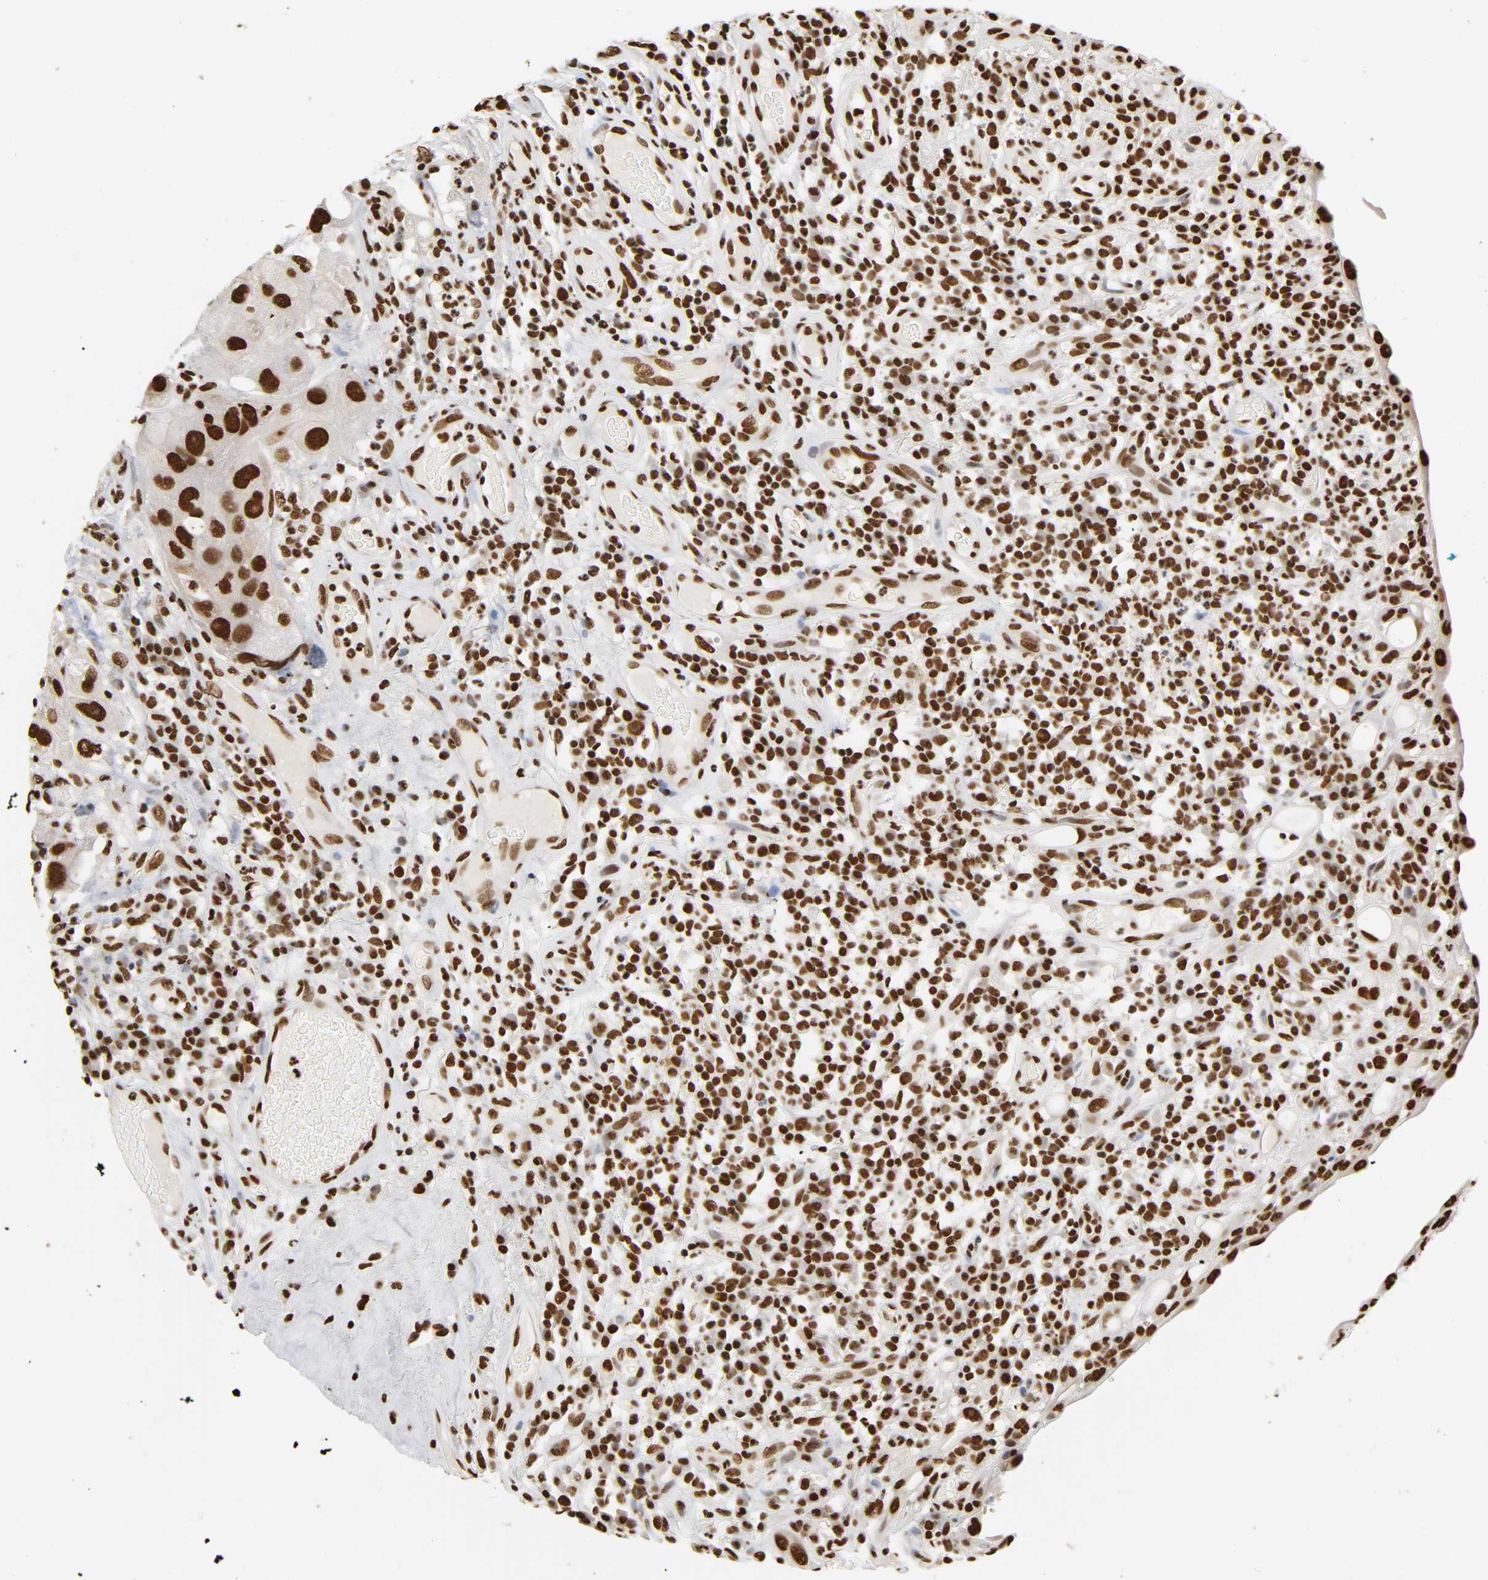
{"staining": {"intensity": "strong", "quantity": ">75%", "location": "nuclear"}, "tissue": "urothelial cancer", "cell_type": "Tumor cells", "image_type": "cancer", "snomed": [{"axis": "morphology", "description": "Urothelial carcinoma, High grade"}, {"axis": "topography", "description": "Urinary bladder"}], "caption": "This histopathology image displays IHC staining of urothelial cancer, with high strong nuclear staining in approximately >75% of tumor cells.", "gene": "HNRNPC", "patient": {"sex": "female", "age": 64}}